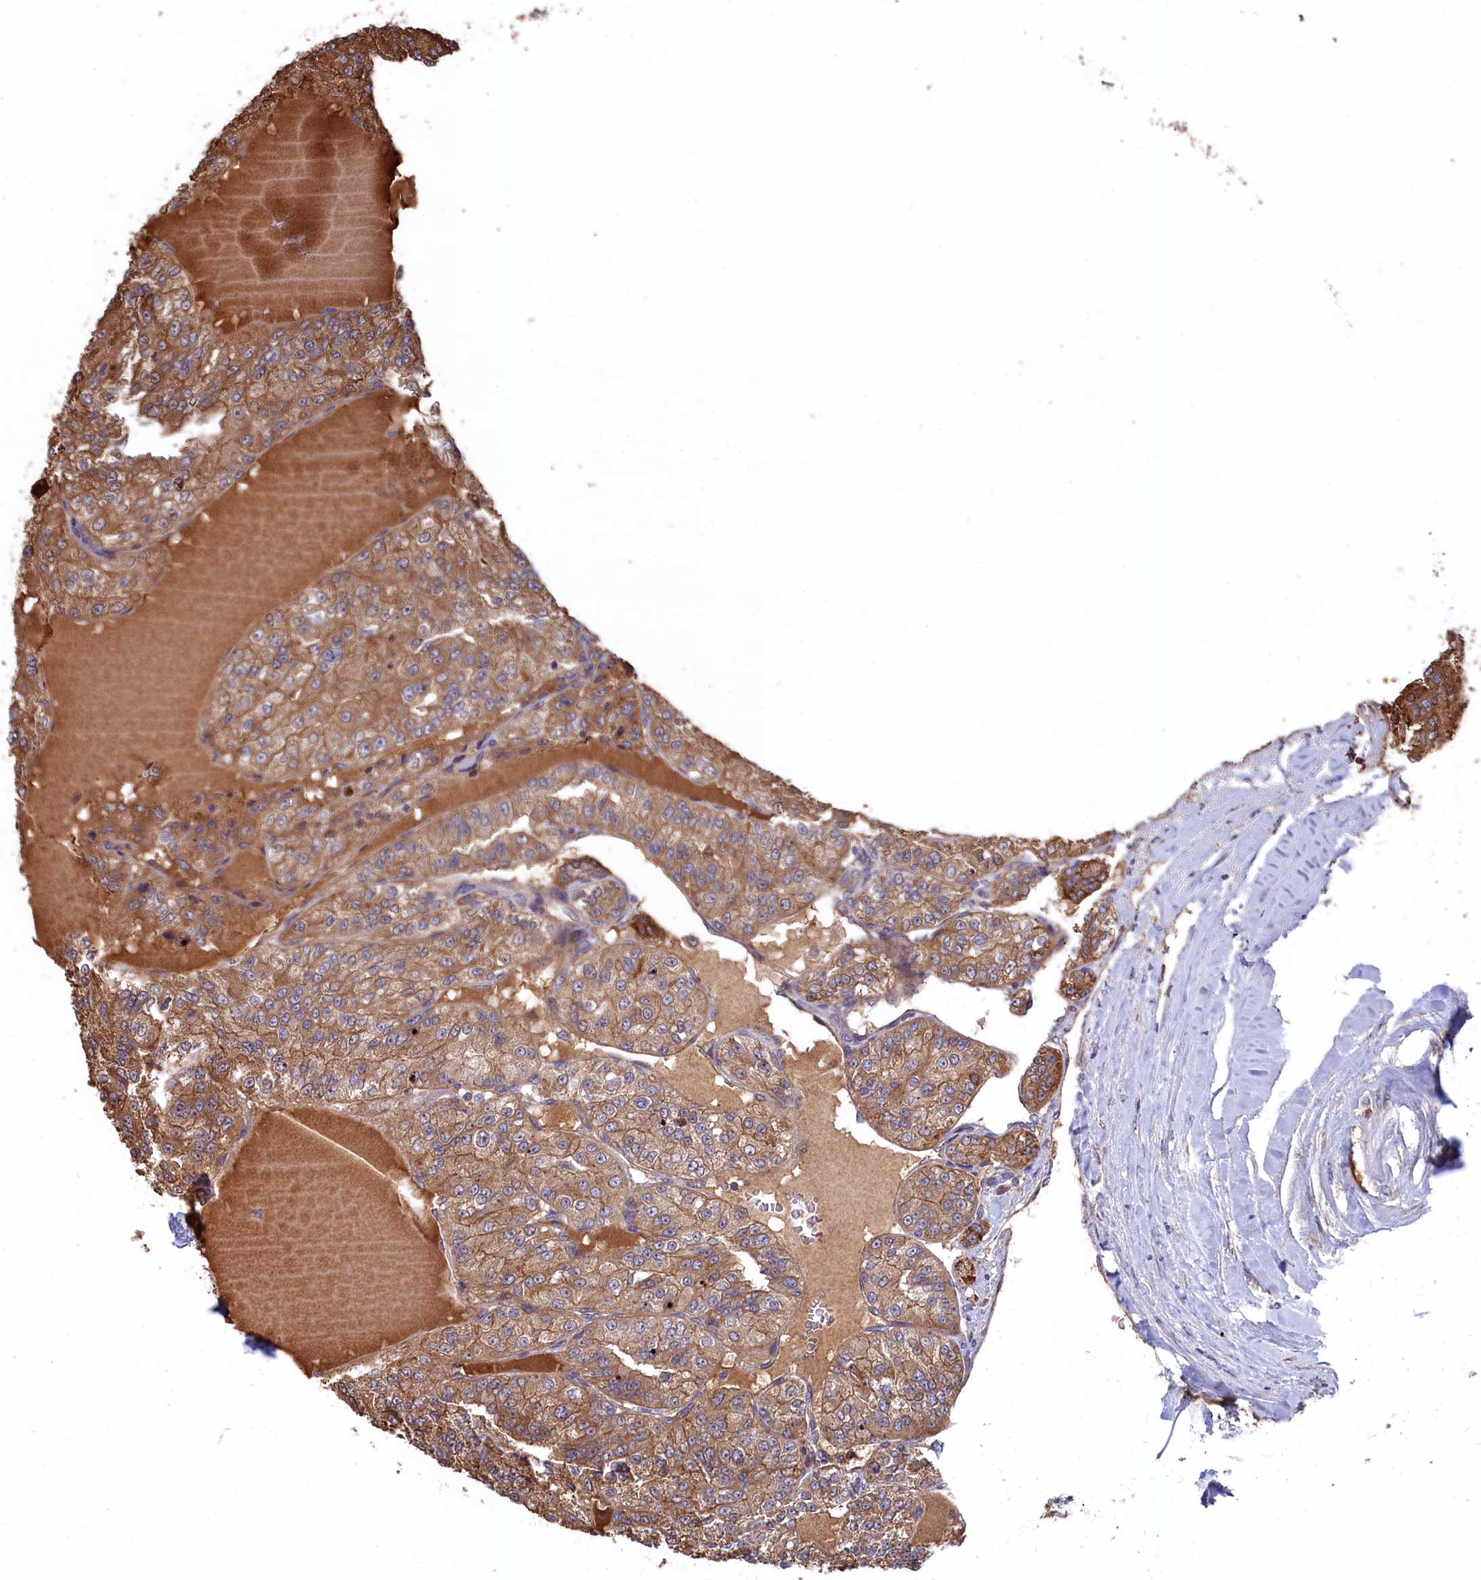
{"staining": {"intensity": "moderate", "quantity": ">75%", "location": "cytoplasmic/membranous"}, "tissue": "renal cancer", "cell_type": "Tumor cells", "image_type": "cancer", "snomed": [{"axis": "morphology", "description": "Adenocarcinoma, NOS"}, {"axis": "topography", "description": "Kidney"}], "caption": "A medium amount of moderate cytoplasmic/membranous staining is appreciated in about >75% of tumor cells in renal adenocarcinoma tissue.", "gene": "SLC12A4", "patient": {"sex": "female", "age": 63}}